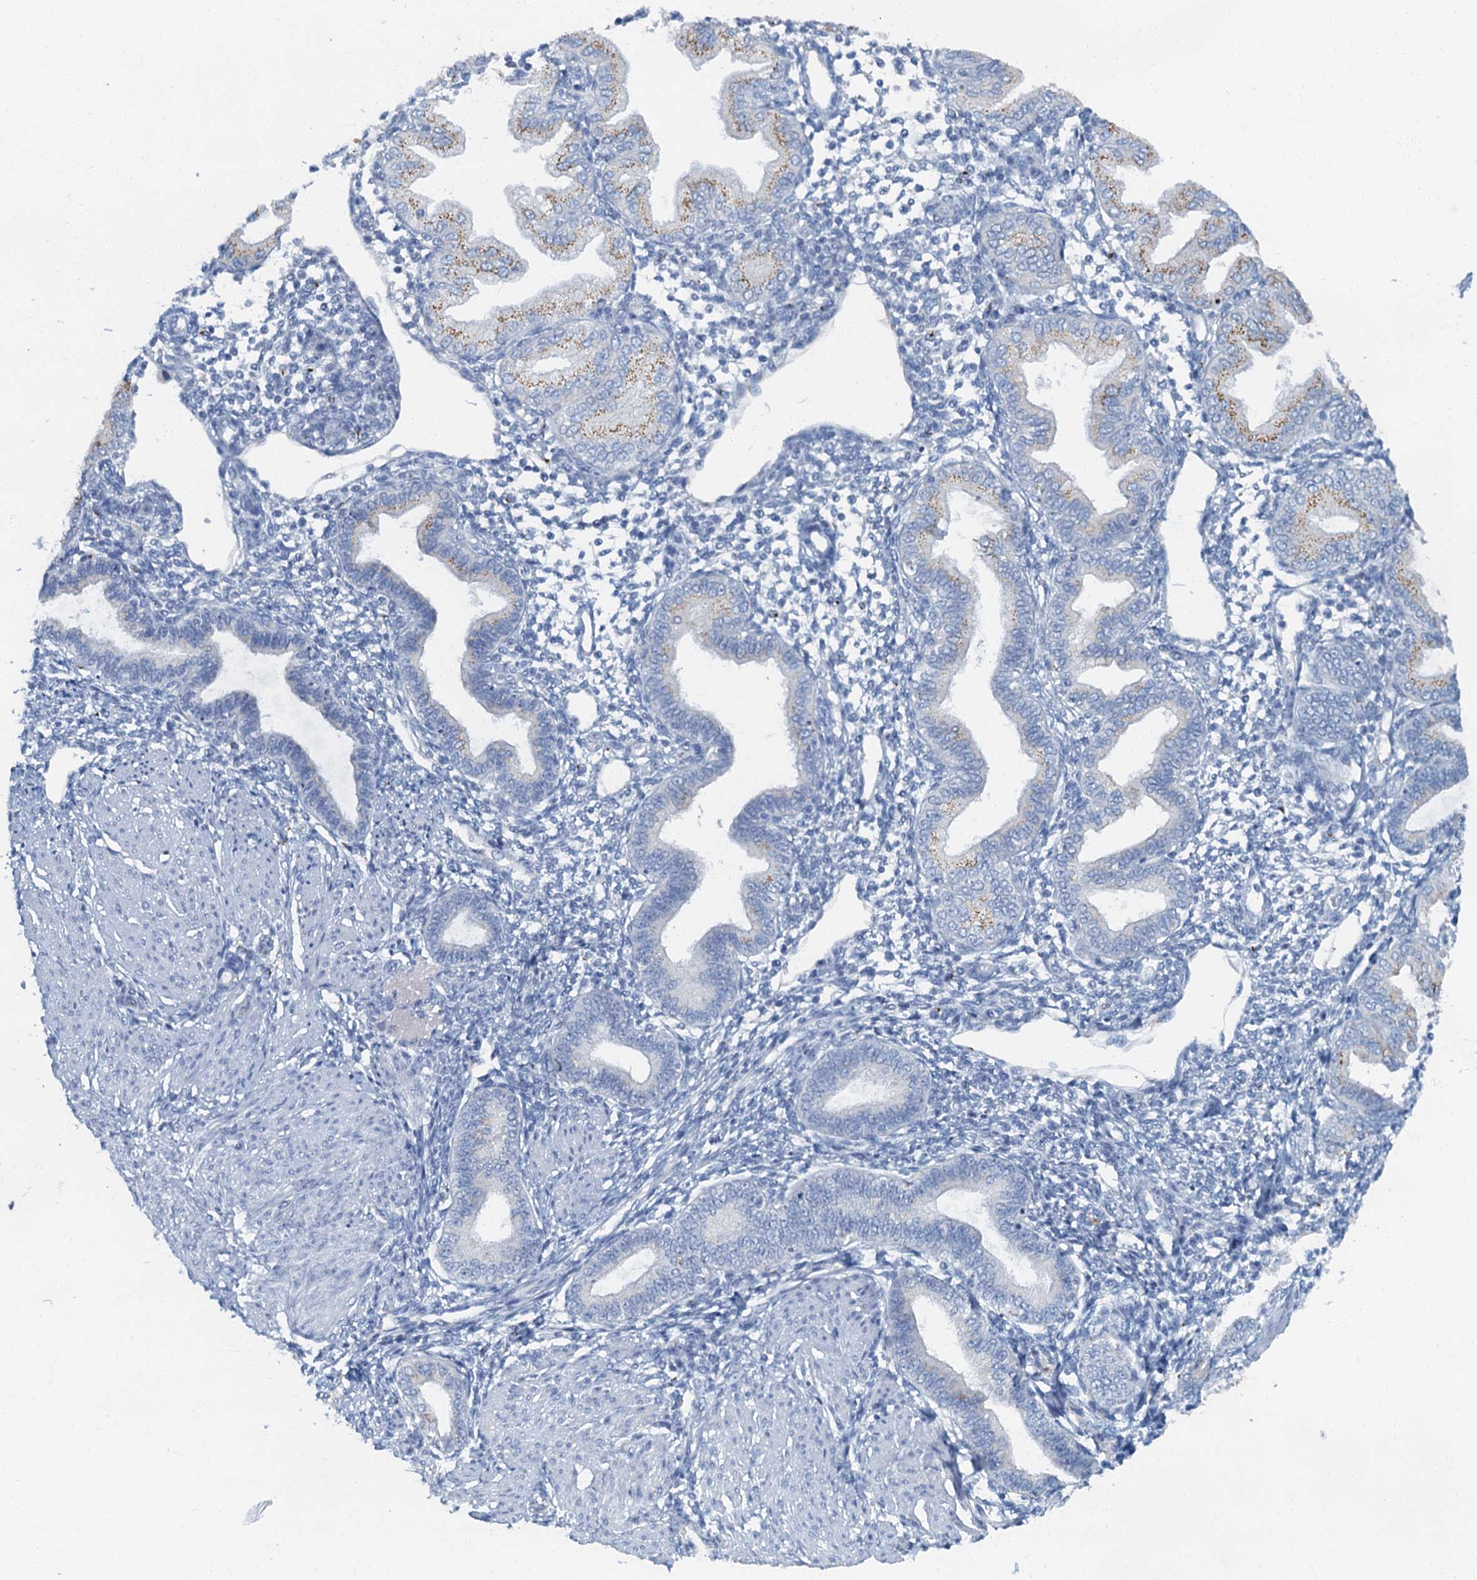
{"staining": {"intensity": "negative", "quantity": "none", "location": "none"}, "tissue": "endometrium", "cell_type": "Cells in endometrial stroma", "image_type": "normal", "snomed": [{"axis": "morphology", "description": "Normal tissue, NOS"}, {"axis": "topography", "description": "Endometrium"}], "caption": "This histopathology image is of unremarkable endometrium stained with immunohistochemistry to label a protein in brown with the nuclei are counter-stained blue. There is no staining in cells in endometrial stroma. (Stains: DAB (3,3'-diaminobenzidine) immunohistochemistry (IHC) with hematoxylin counter stain, Microscopy: brightfield microscopy at high magnification).", "gene": "LYPD3", "patient": {"sex": "female", "age": 53}}